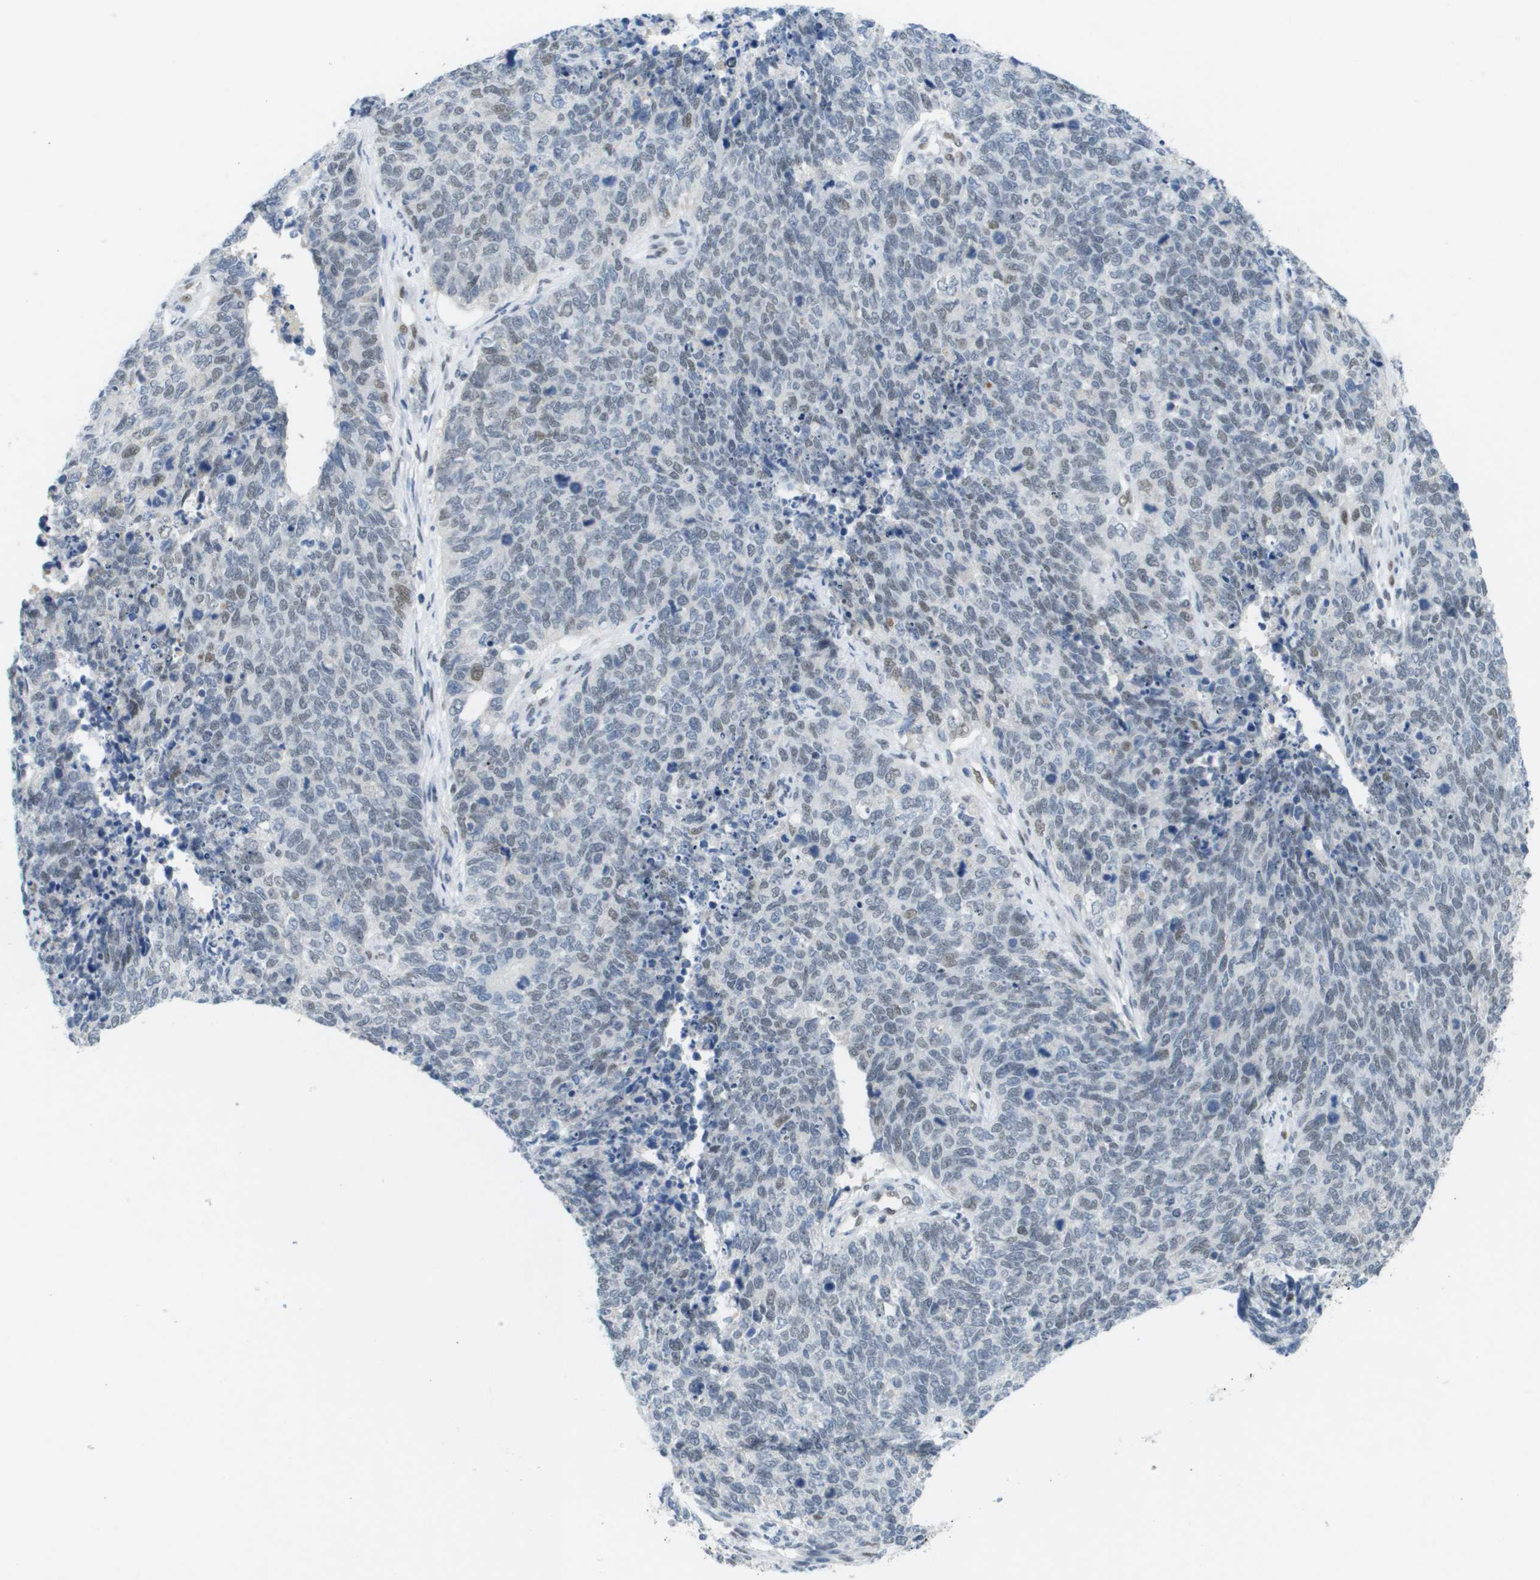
{"staining": {"intensity": "moderate", "quantity": "<25%", "location": "nuclear"}, "tissue": "cervical cancer", "cell_type": "Tumor cells", "image_type": "cancer", "snomed": [{"axis": "morphology", "description": "Squamous cell carcinoma, NOS"}, {"axis": "topography", "description": "Cervix"}], "caption": "Immunohistochemistry (DAB) staining of human squamous cell carcinoma (cervical) displays moderate nuclear protein staining in about <25% of tumor cells.", "gene": "TP53RK", "patient": {"sex": "female", "age": 63}}